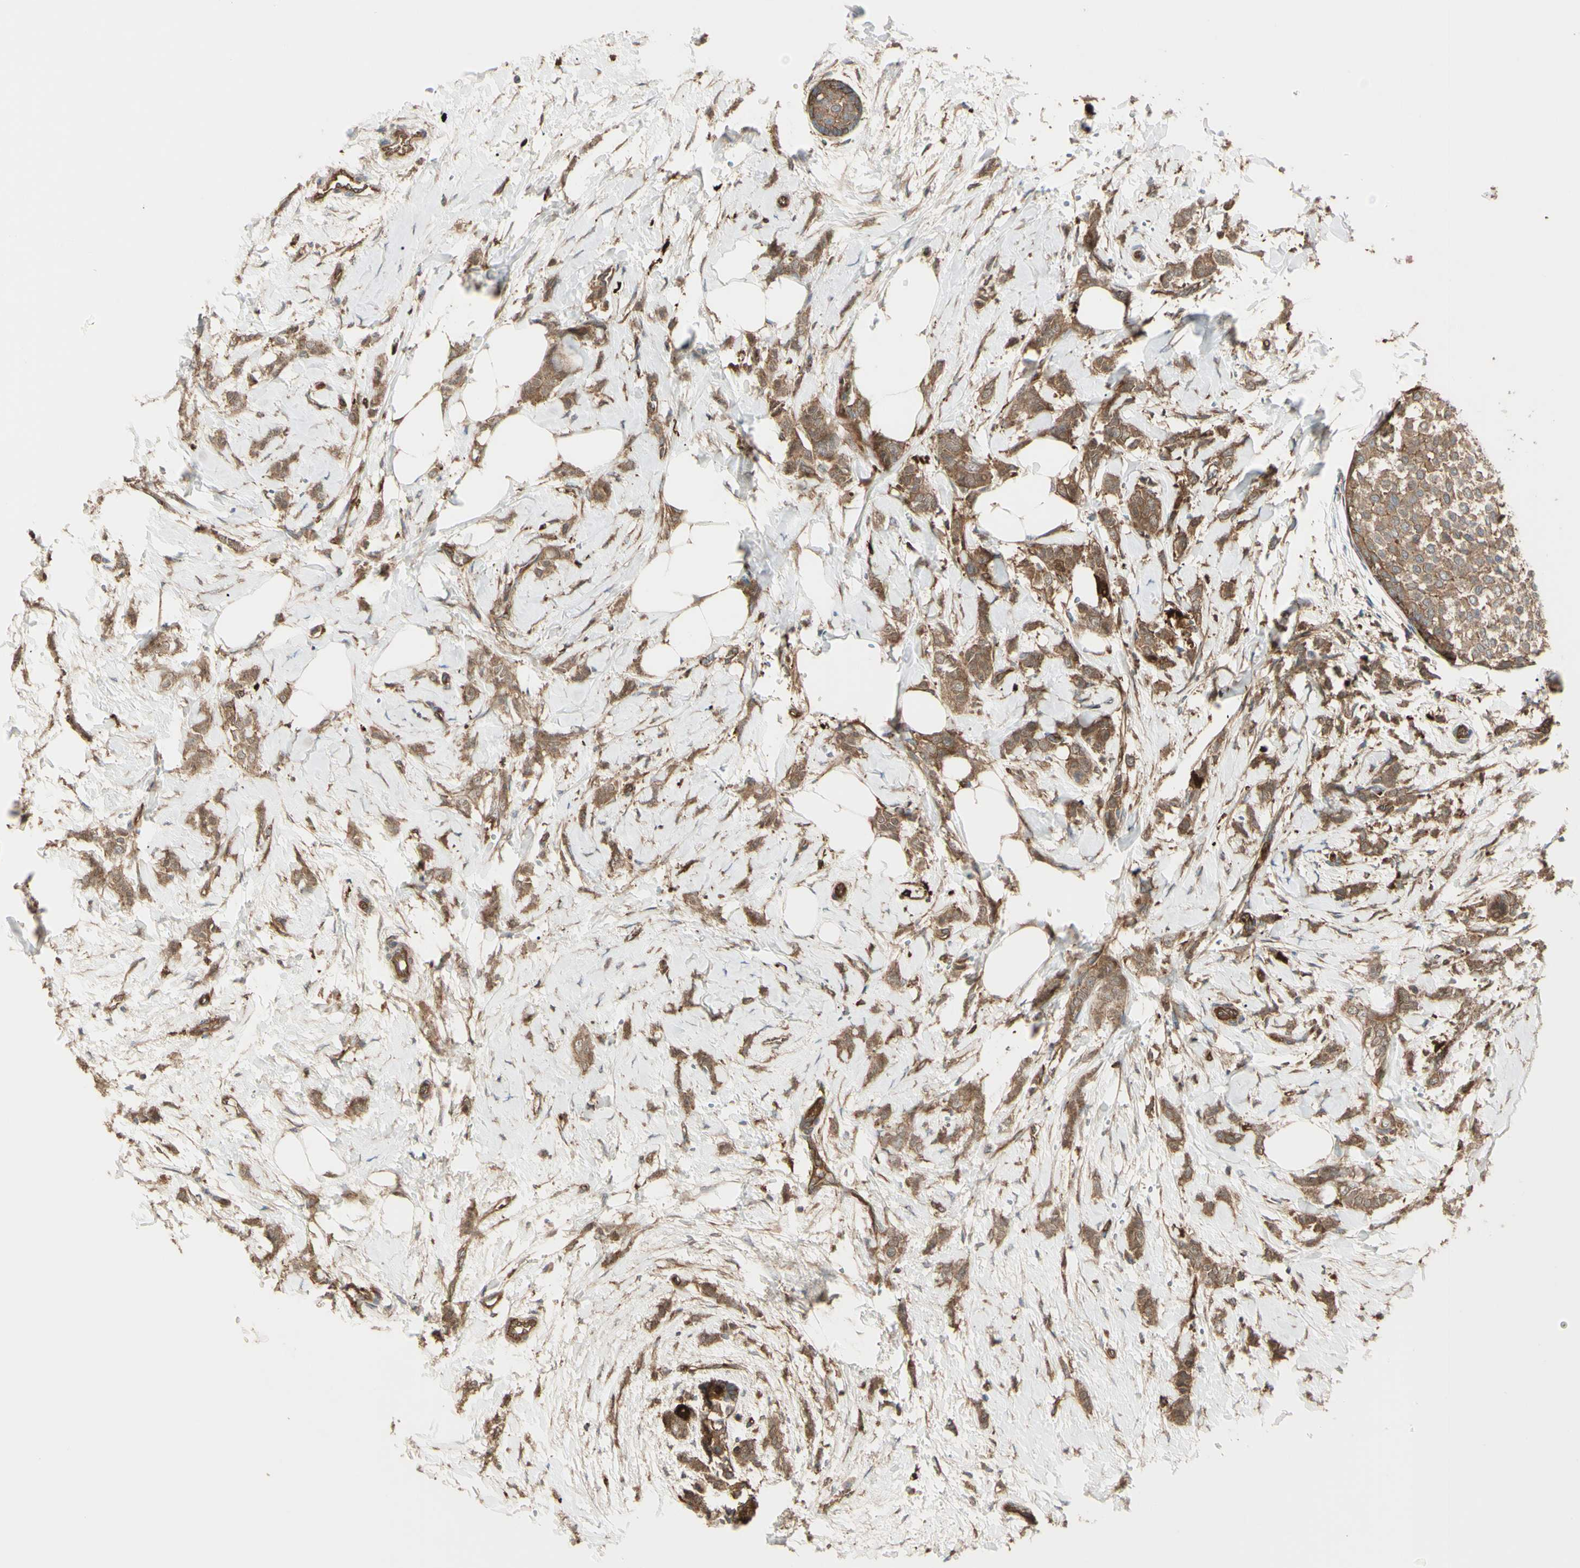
{"staining": {"intensity": "moderate", "quantity": ">75%", "location": "cytoplasmic/membranous"}, "tissue": "breast cancer", "cell_type": "Tumor cells", "image_type": "cancer", "snomed": [{"axis": "morphology", "description": "Lobular carcinoma, in situ"}, {"axis": "morphology", "description": "Lobular carcinoma"}, {"axis": "topography", "description": "Breast"}], "caption": "Protein staining of lobular carcinoma in situ (breast) tissue demonstrates moderate cytoplasmic/membranous staining in approximately >75% of tumor cells.", "gene": "PTPN12", "patient": {"sex": "female", "age": 41}}